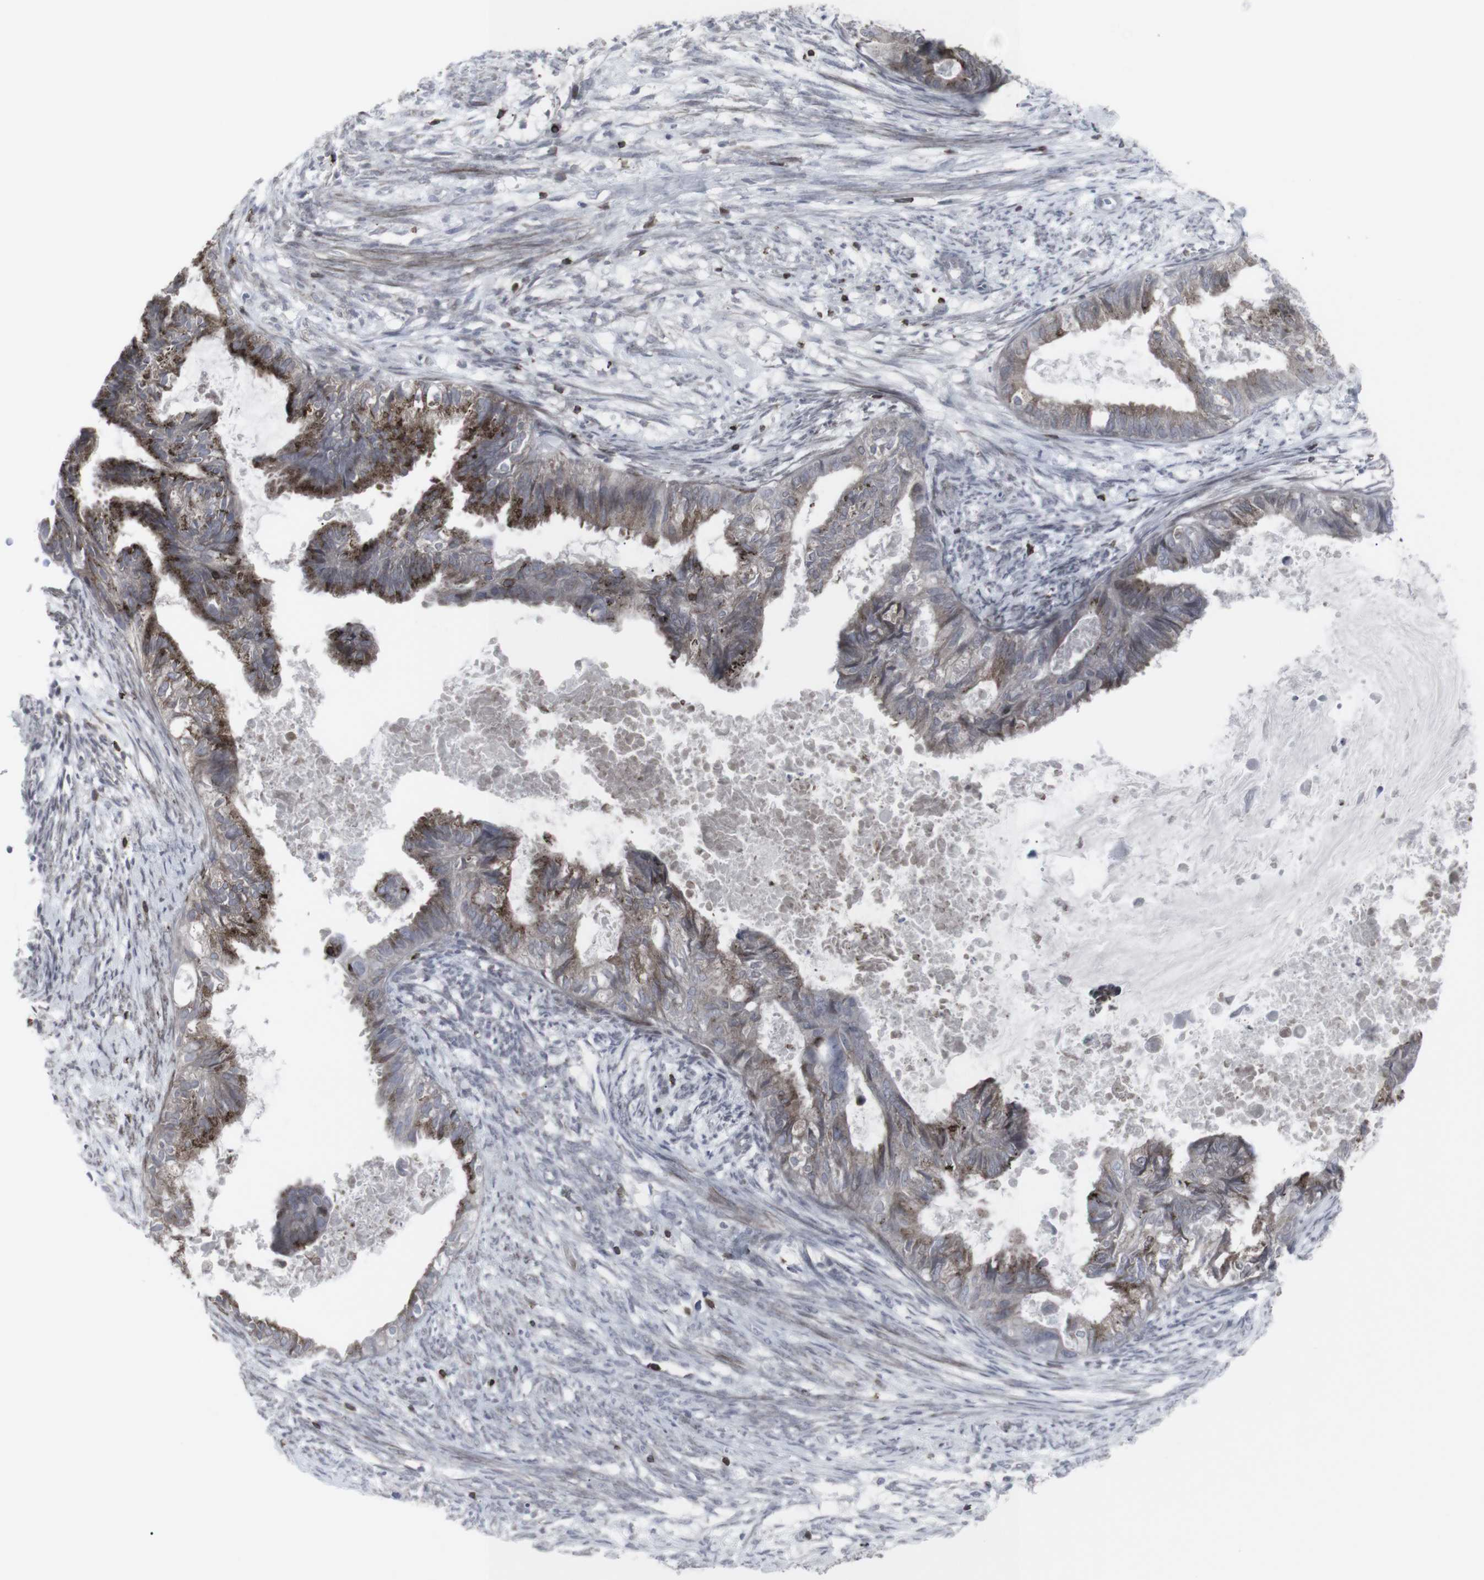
{"staining": {"intensity": "moderate", "quantity": ">75%", "location": "cytoplasmic/membranous"}, "tissue": "cervical cancer", "cell_type": "Tumor cells", "image_type": "cancer", "snomed": [{"axis": "morphology", "description": "Normal tissue, NOS"}, {"axis": "morphology", "description": "Adenocarcinoma, NOS"}, {"axis": "topography", "description": "Cervix"}, {"axis": "topography", "description": "Endometrium"}], "caption": "High-power microscopy captured an IHC histopathology image of adenocarcinoma (cervical), revealing moderate cytoplasmic/membranous expression in about >75% of tumor cells. (IHC, brightfield microscopy, high magnification).", "gene": "APOBEC2", "patient": {"sex": "female", "age": 86}}